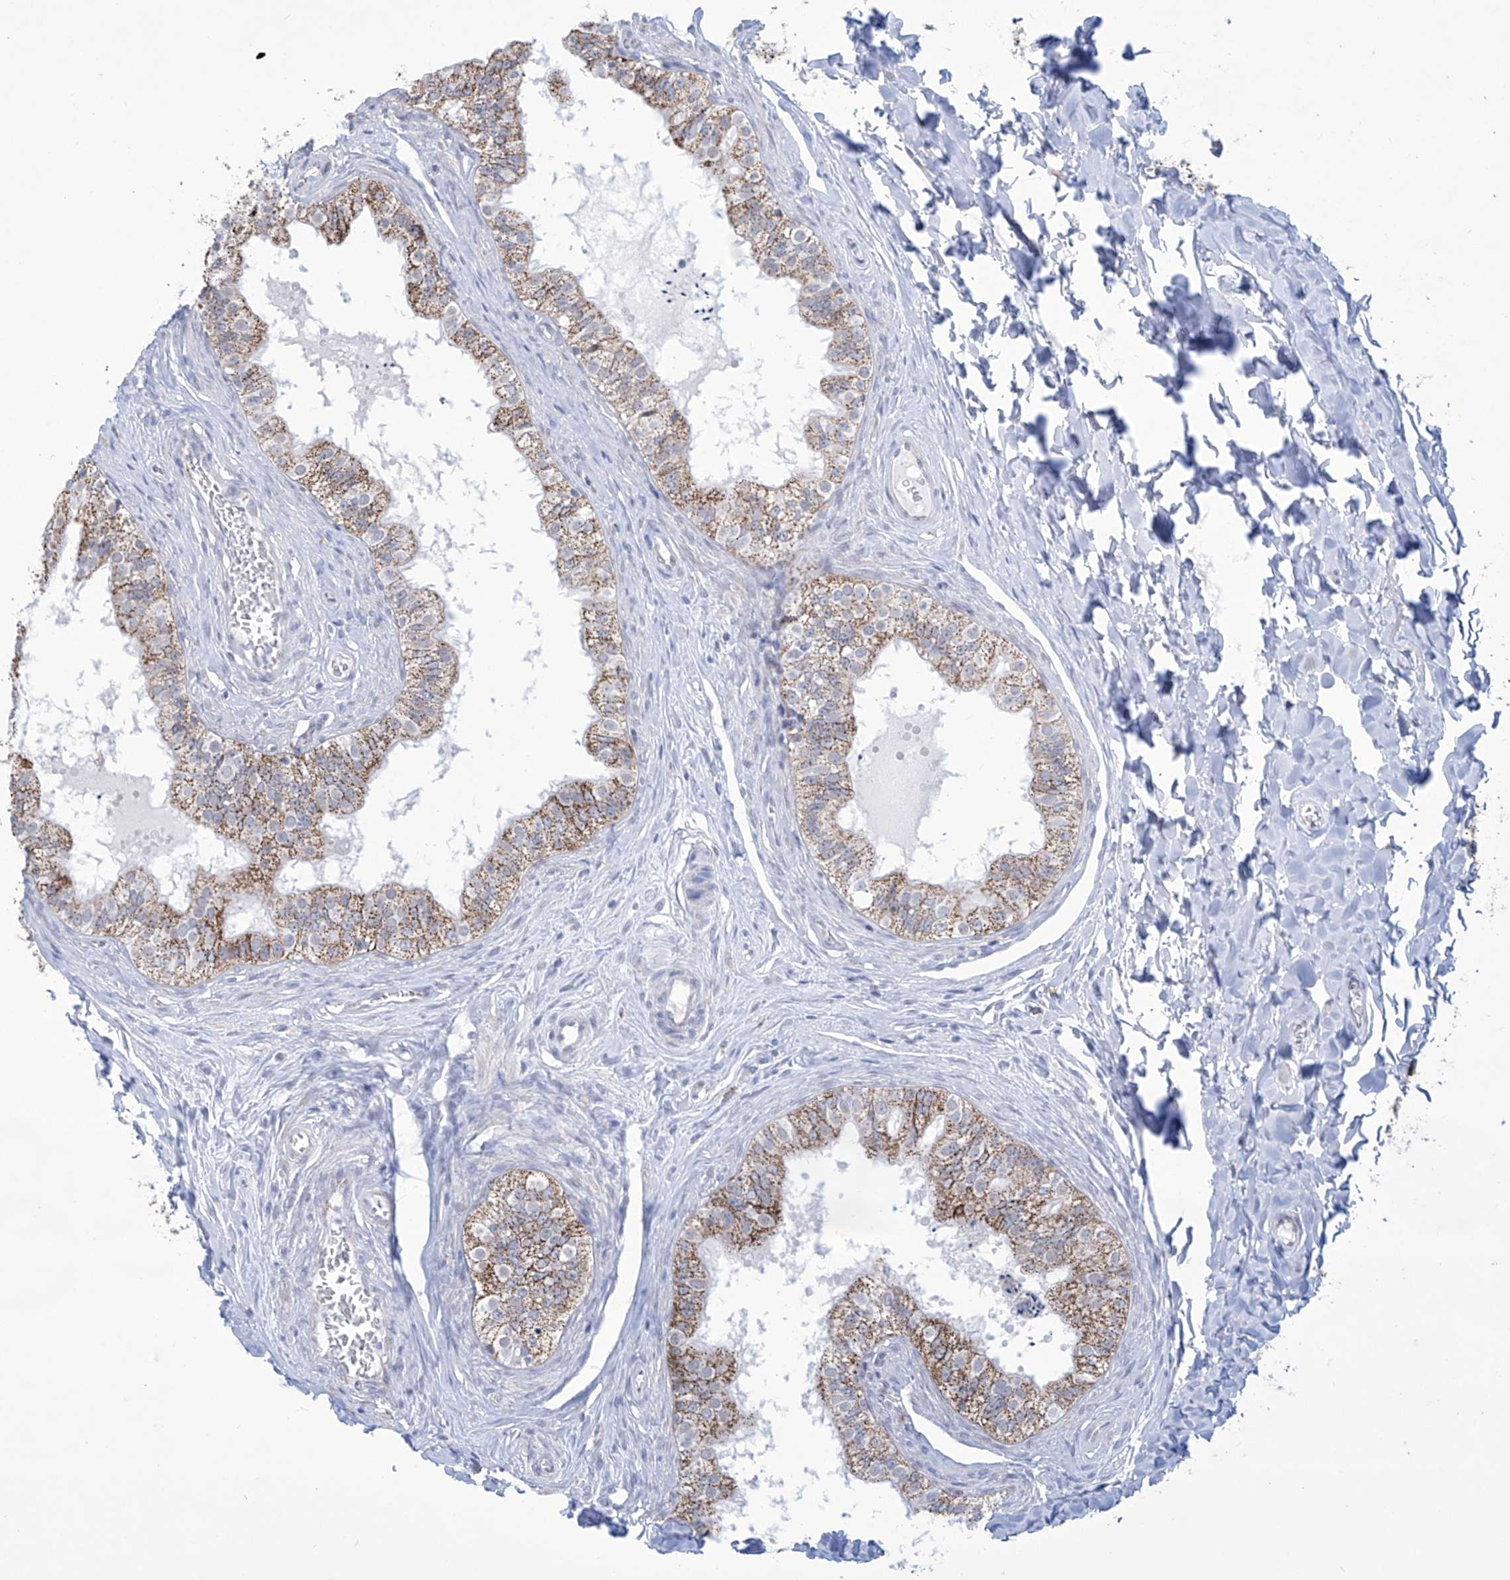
{"staining": {"intensity": "moderate", "quantity": ">75%", "location": "cytoplasmic/membranous"}, "tissue": "epididymis", "cell_type": "Glandular cells", "image_type": "normal", "snomed": [{"axis": "morphology", "description": "Normal tissue, NOS"}, {"axis": "topography", "description": "Epididymis"}], "caption": "Moderate cytoplasmic/membranous positivity for a protein is identified in approximately >75% of glandular cells of normal epididymis using immunohistochemistry (IHC).", "gene": "ALDH6A1", "patient": {"sex": "male", "age": 29}}